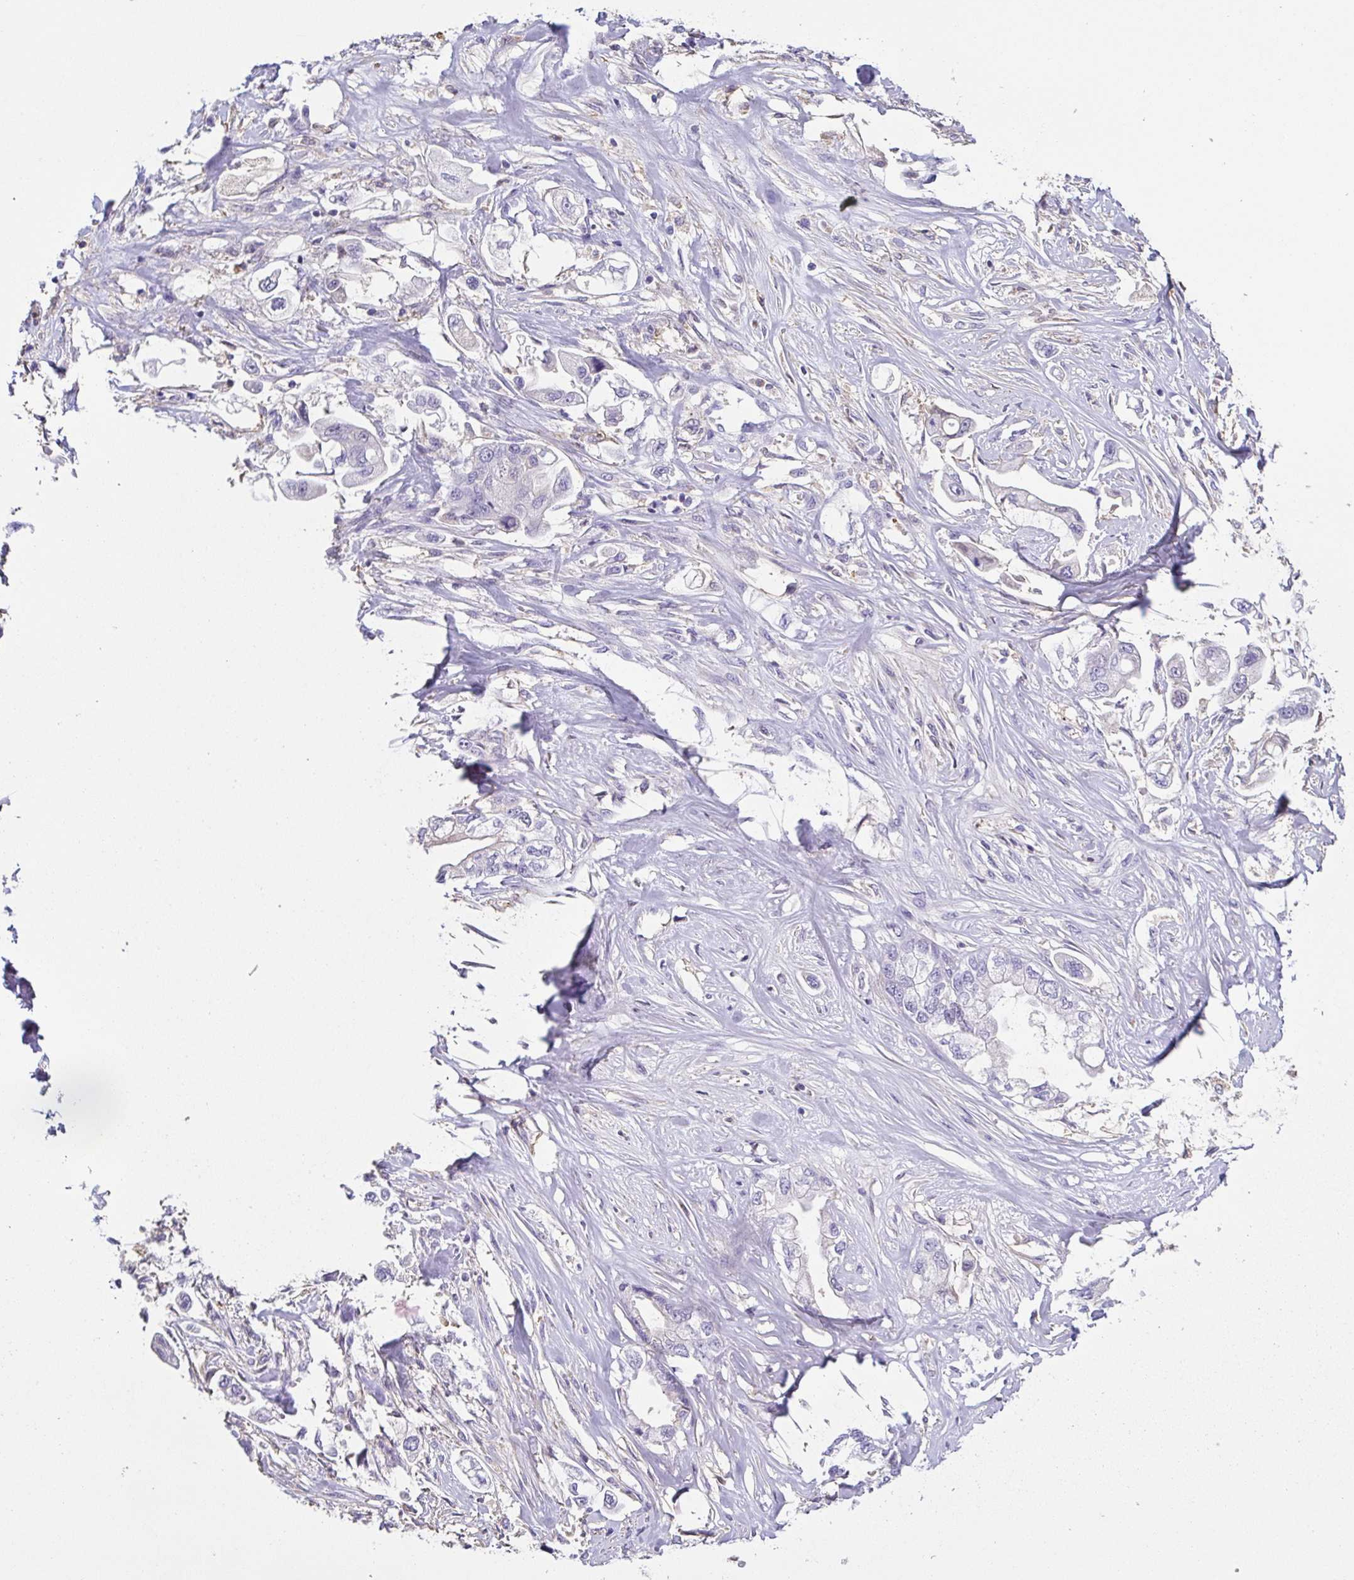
{"staining": {"intensity": "negative", "quantity": "none", "location": "none"}, "tissue": "stomach cancer", "cell_type": "Tumor cells", "image_type": "cancer", "snomed": [{"axis": "morphology", "description": "Adenocarcinoma, NOS"}, {"axis": "topography", "description": "Stomach"}], "caption": "This is a histopathology image of immunohistochemistry (IHC) staining of stomach cancer, which shows no positivity in tumor cells. Brightfield microscopy of immunohistochemistry (IHC) stained with DAB (3,3'-diaminobenzidine) (brown) and hematoxylin (blue), captured at high magnification.", "gene": "ANXA10", "patient": {"sex": "male", "age": 62}}